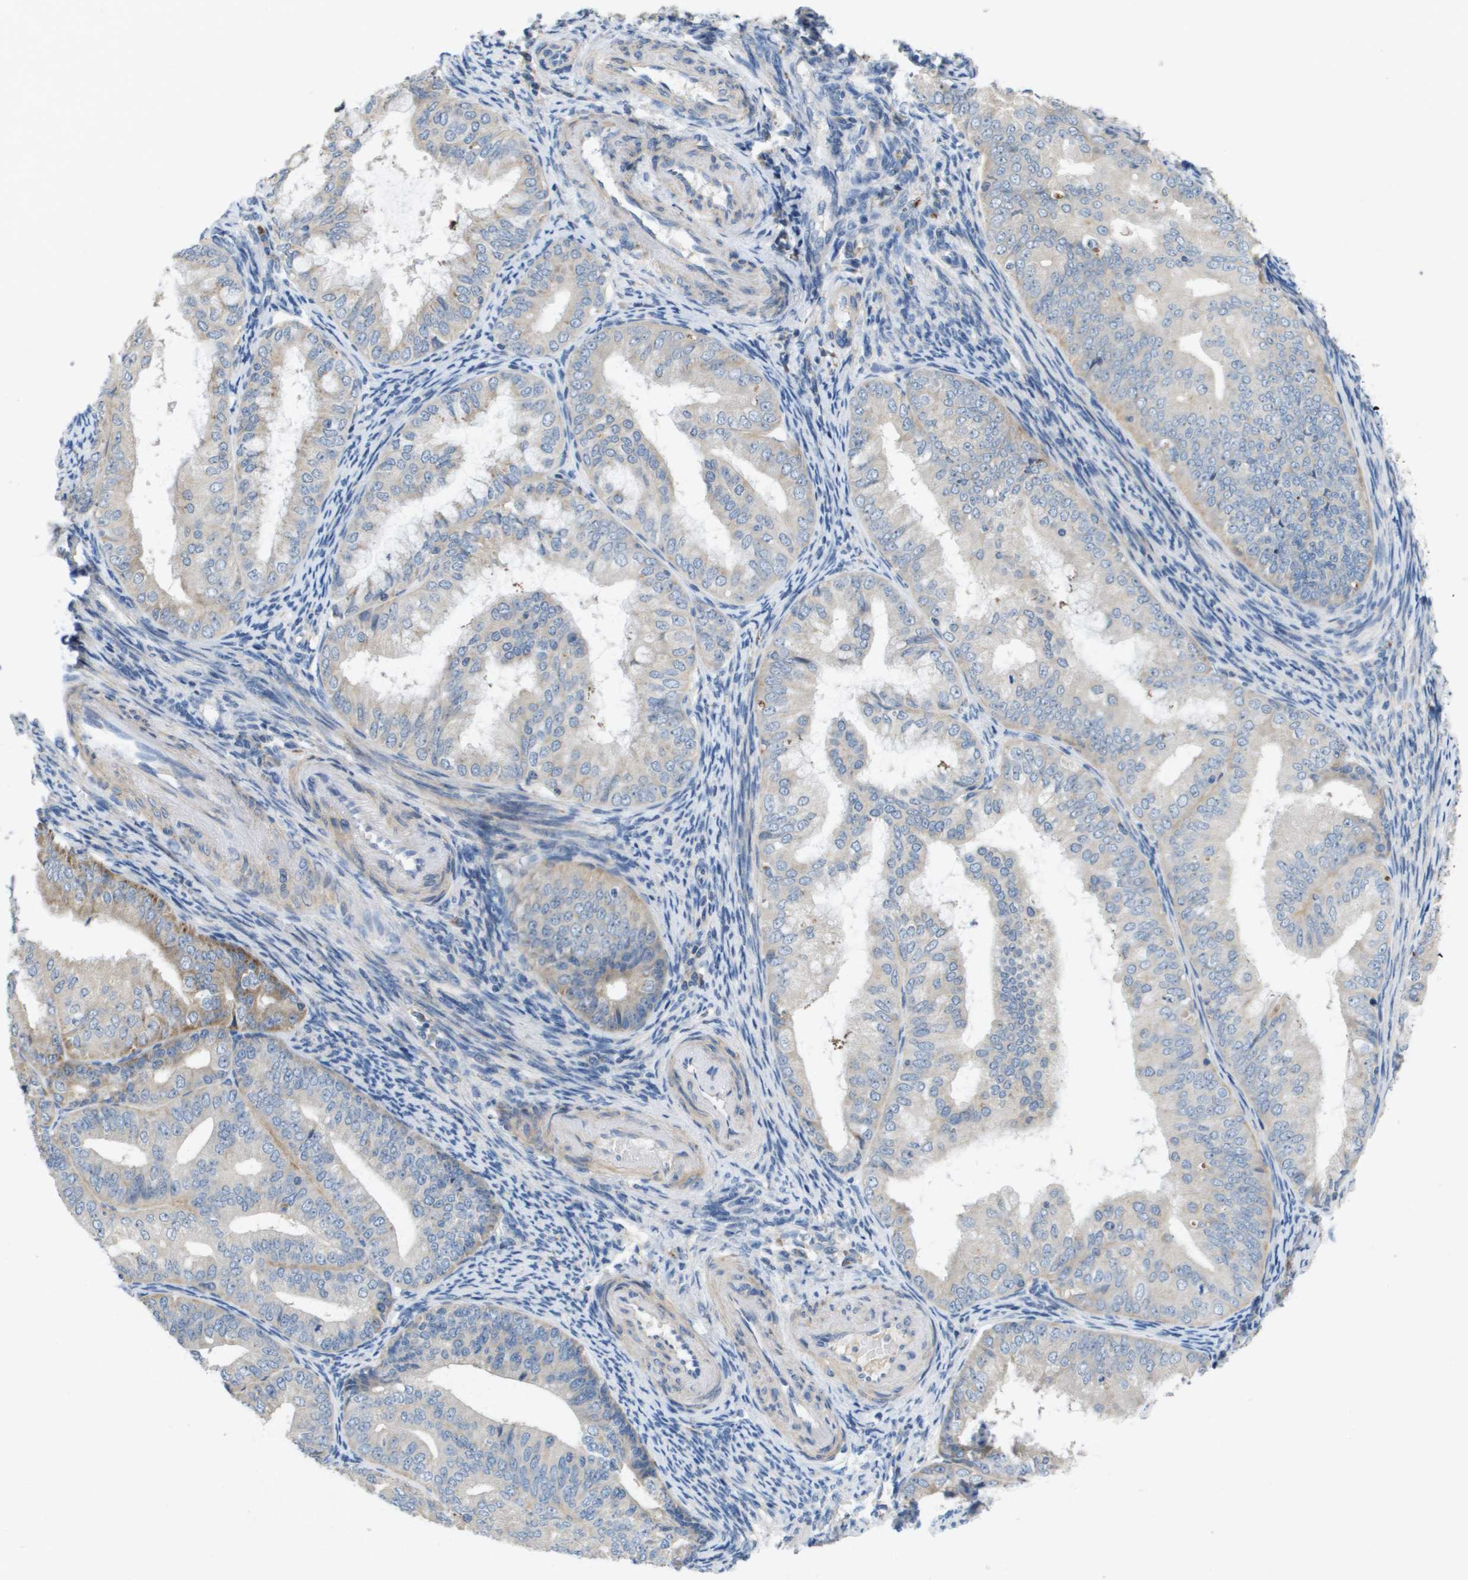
{"staining": {"intensity": "negative", "quantity": "none", "location": "none"}, "tissue": "endometrial cancer", "cell_type": "Tumor cells", "image_type": "cancer", "snomed": [{"axis": "morphology", "description": "Adenocarcinoma, NOS"}, {"axis": "topography", "description": "Endometrium"}], "caption": "Endometrial cancer was stained to show a protein in brown. There is no significant positivity in tumor cells.", "gene": "B3GNT5", "patient": {"sex": "female", "age": 63}}